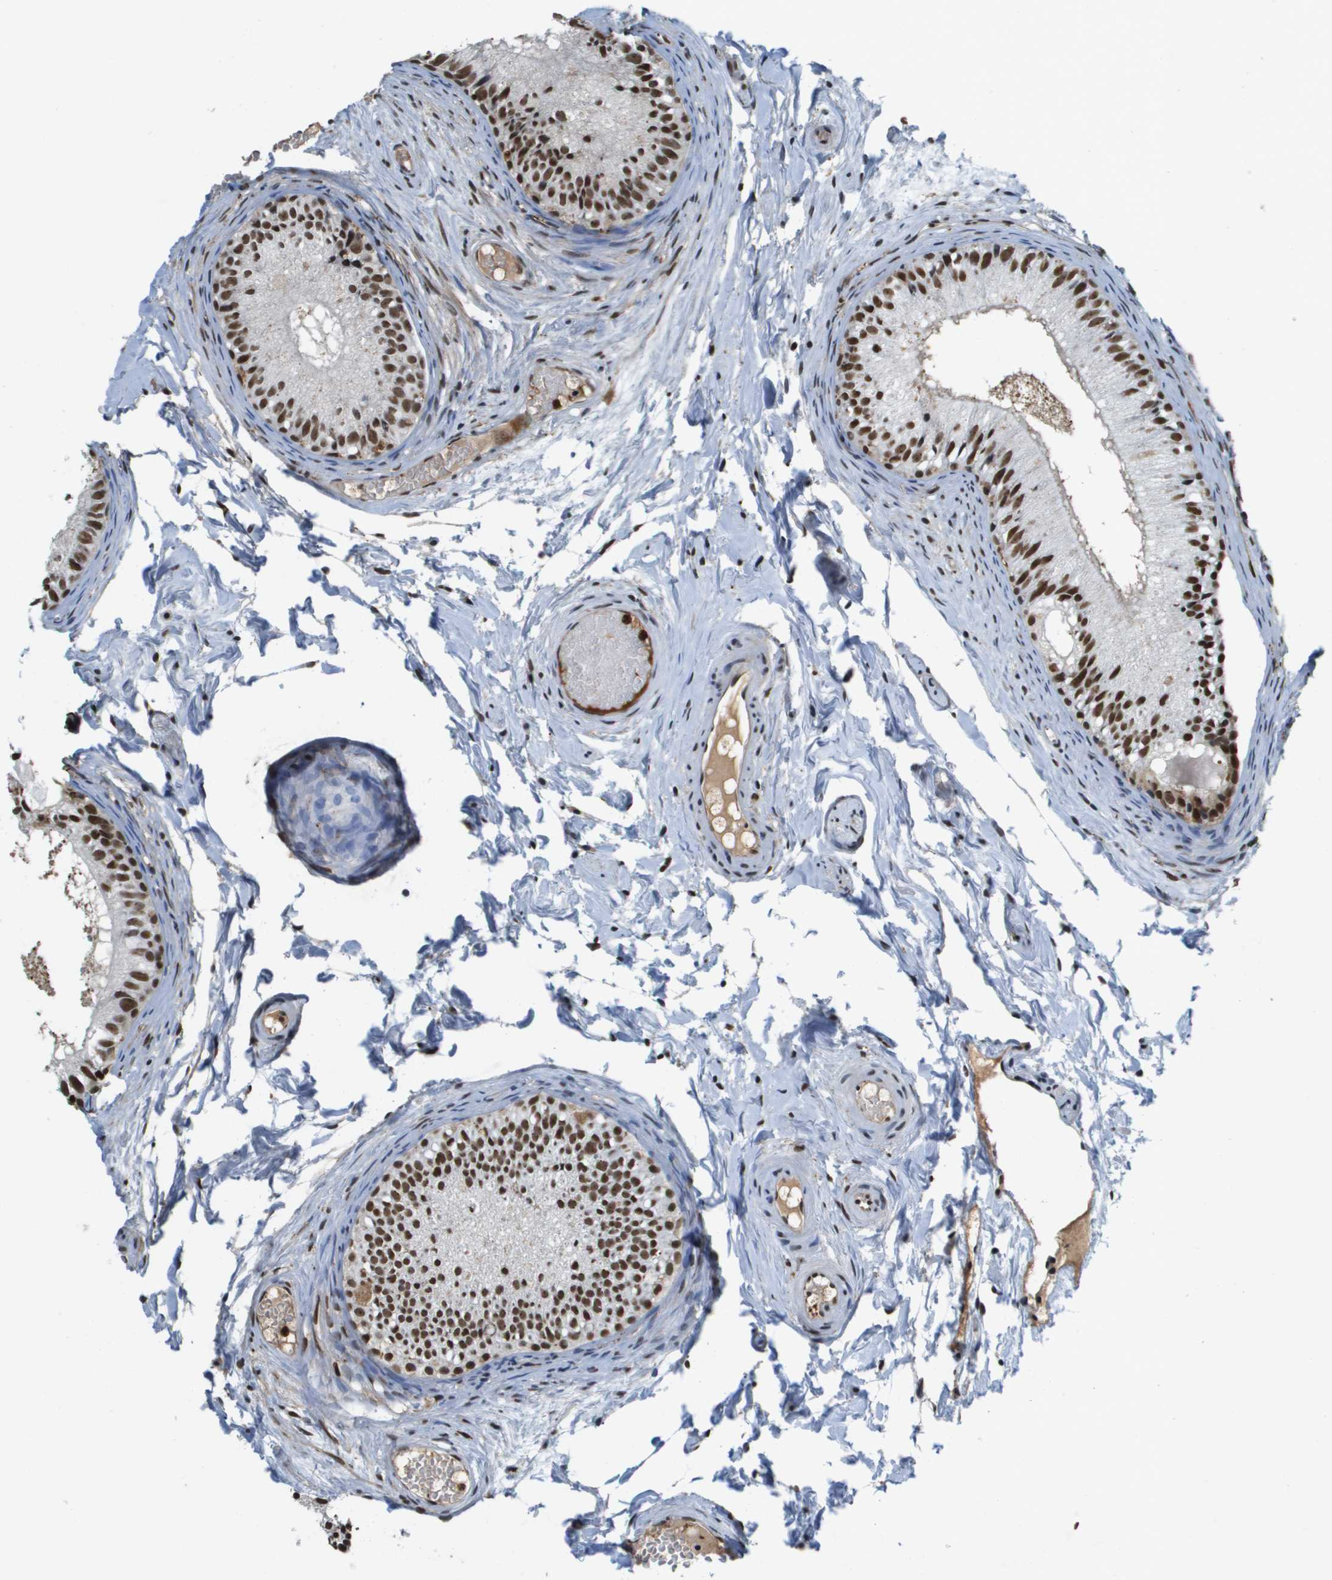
{"staining": {"intensity": "strong", "quantity": ">75%", "location": "nuclear"}, "tissue": "epididymis", "cell_type": "Glandular cells", "image_type": "normal", "snomed": [{"axis": "morphology", "description": "Normal tissue, NOS"}, {"axis": "topography", "description": "Epididymis"}], "caption": "An image showing strong nuclear positivity in approximately >75% of glandular cells in unremarkable epididymis, as visualized by brown immunohistochemical staining.", "gene": "EP400", "patient": {"sex": "male", "age": 46}}